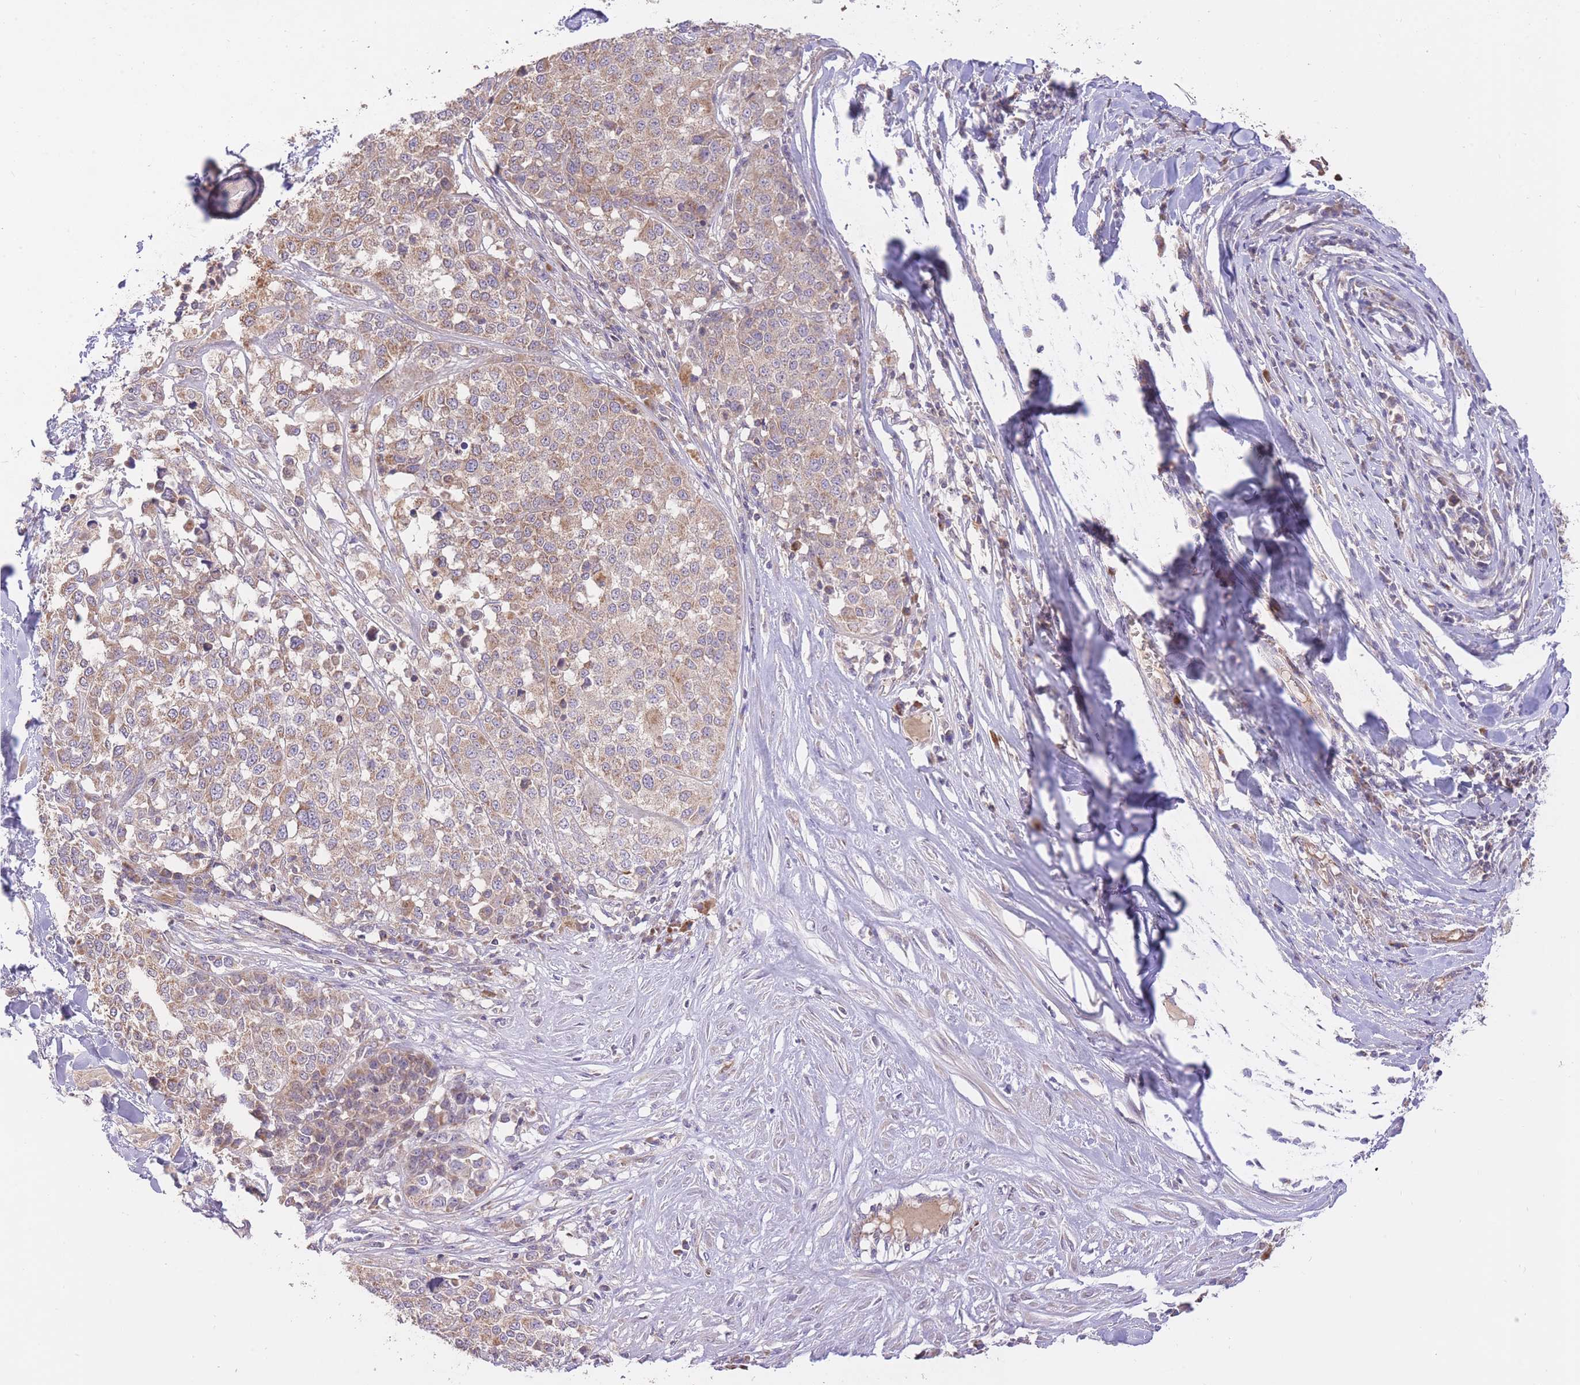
{"staining": {"intensity": "moderate", "quantity": ">75%", "location": "cytoplasmic/membranous"}, "tissue": "melanoma", "cell_type": "Tumor cells", "image_type": "cancer", "snomed": [{"axis": "morphology", "description": "Malignant melanoma, Metastatic site"}, {"axis": "topography", "description": "Lymph node"}], "caption": "Brown immunohistochemical staining in malignant melanoma (metastatic site) shows moderate cytoplasmic/membranous staining in about >75% of tumor cells.", "gene": "PREP", "patient": {"sex": "male", "age": 44}}